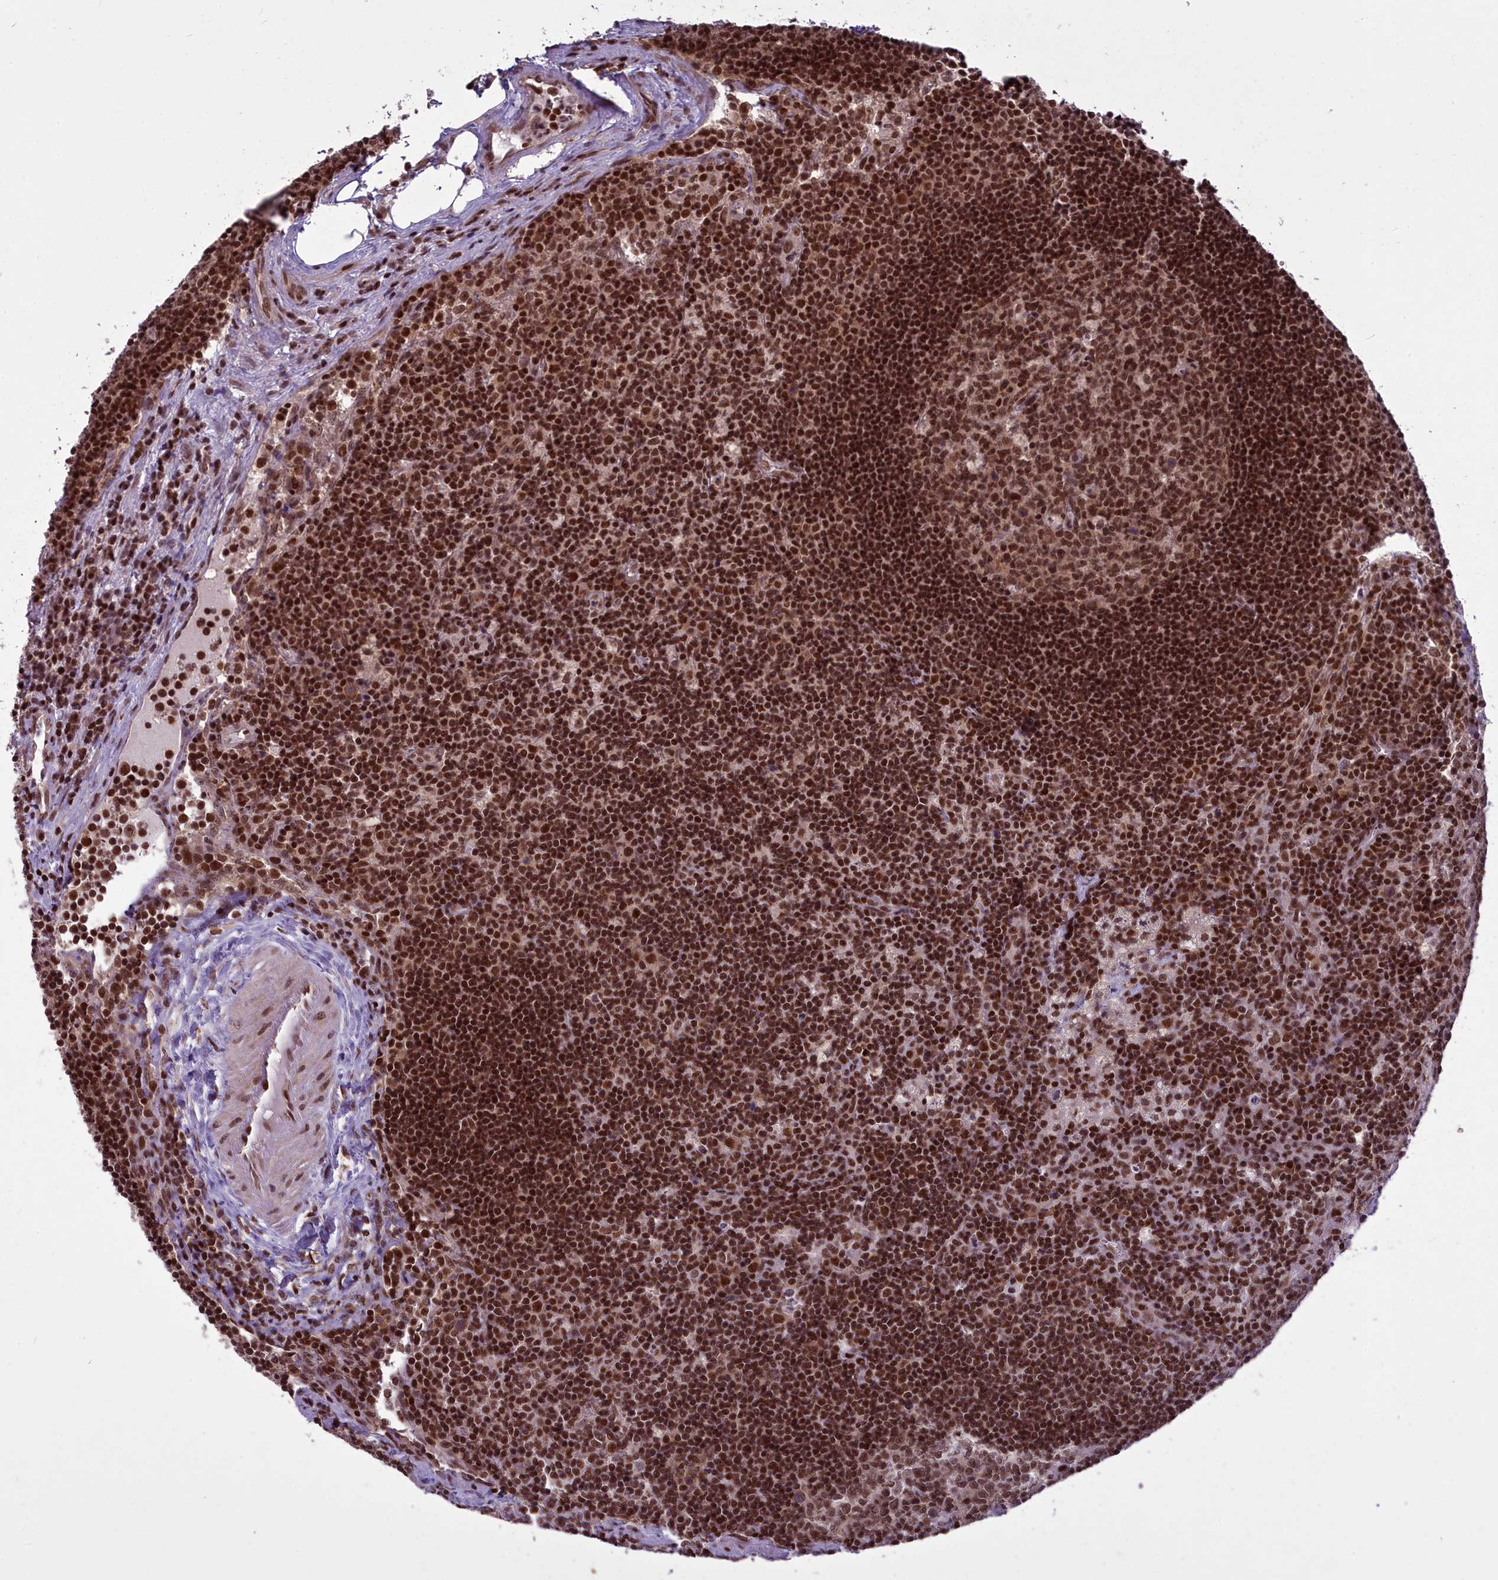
{"staining": {"intensity": "strong", "quantity": ">75%", "location": "nuclear"}, "tissue": "lymph node", "cell_type": "Germinal center cells", "image_type": "normal", "snomed": [{"axis": "morphology", "description": "Normal tissue, NOS"}, {"axis": "topography", "description": "Lymph node"}], "caption": "IHC (DAB) staining of benign human lymph node demonstrates strong nuclear protein positivity in approximately >75% of germinal center cells. Using DAB (3,3'-diaminobenzidine) (brown) and hematoxylin (blue) stains, captured at high magnification using brightfield microscopy.", "gene": "GMEB1", "patient": {"sex": "male", "age": 58}}